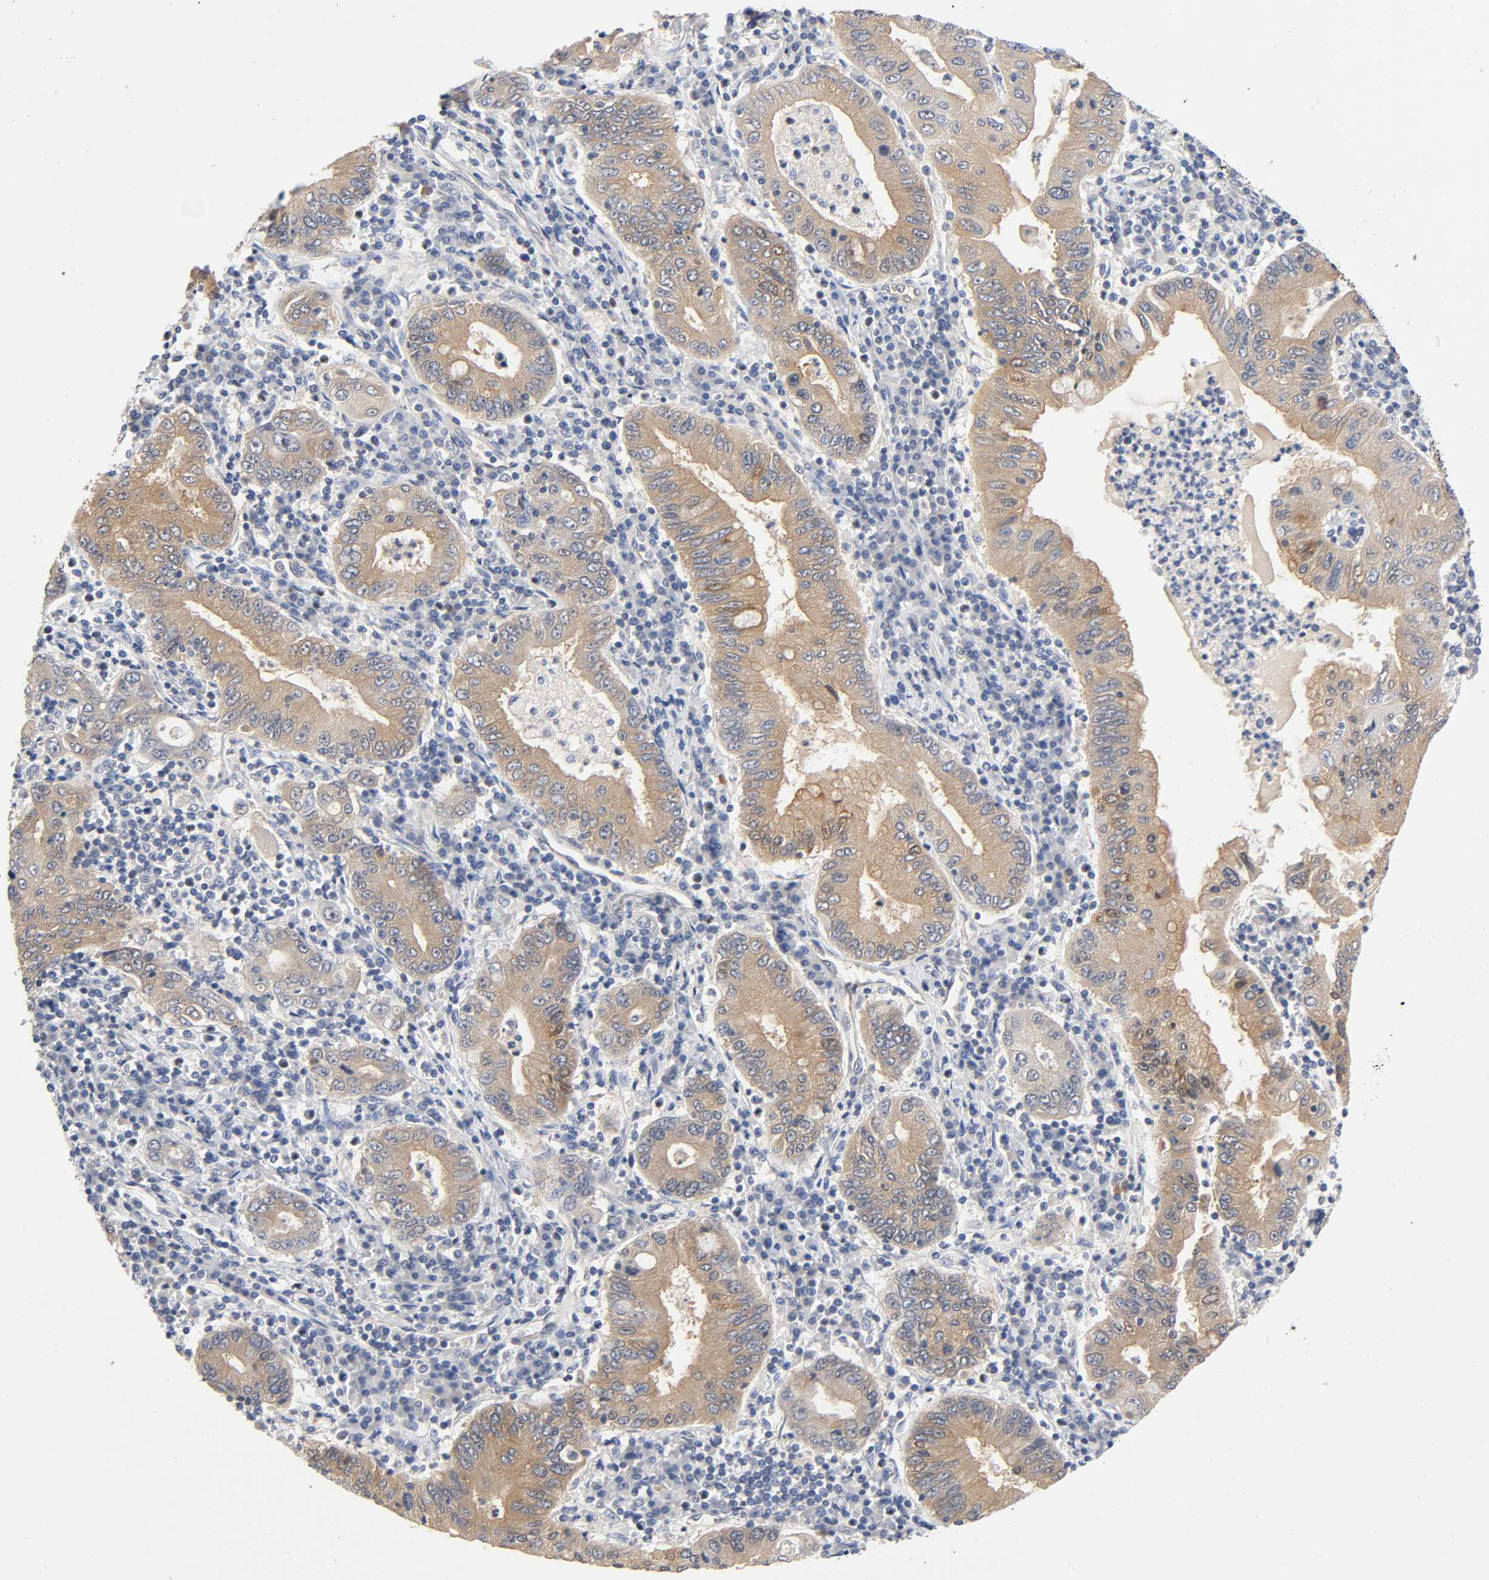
{"staining": {"intensity": "moderate", "quantity": ">75%", "location": "cytoplasmic/membranous"}, "tissue": "stomach cancer", "cell_type": "Tumor cells", "image_type": "cancer", "snomed": [{"axis": "morphology", "description": "Normal tissue, NOS"}, {"axis": "morphology", "description": "Adenocarcinoma, NOS"}, {"axis": "topography", "description": "Esophagus"}, {"axis": "topography", "description": "Stomach, upper"}, {"axis": "topography", "description": "Peripheral nerve tissue"}], "caption": "Human adenocarcinoma (stomach) stained for a protein (brown) exhibits moderate cytoplasmic/membranous positive positivity in approximately >75% of tumor cells.", "gene": "PRKAB1", "patient": {"sex": "male", "age": 62}}